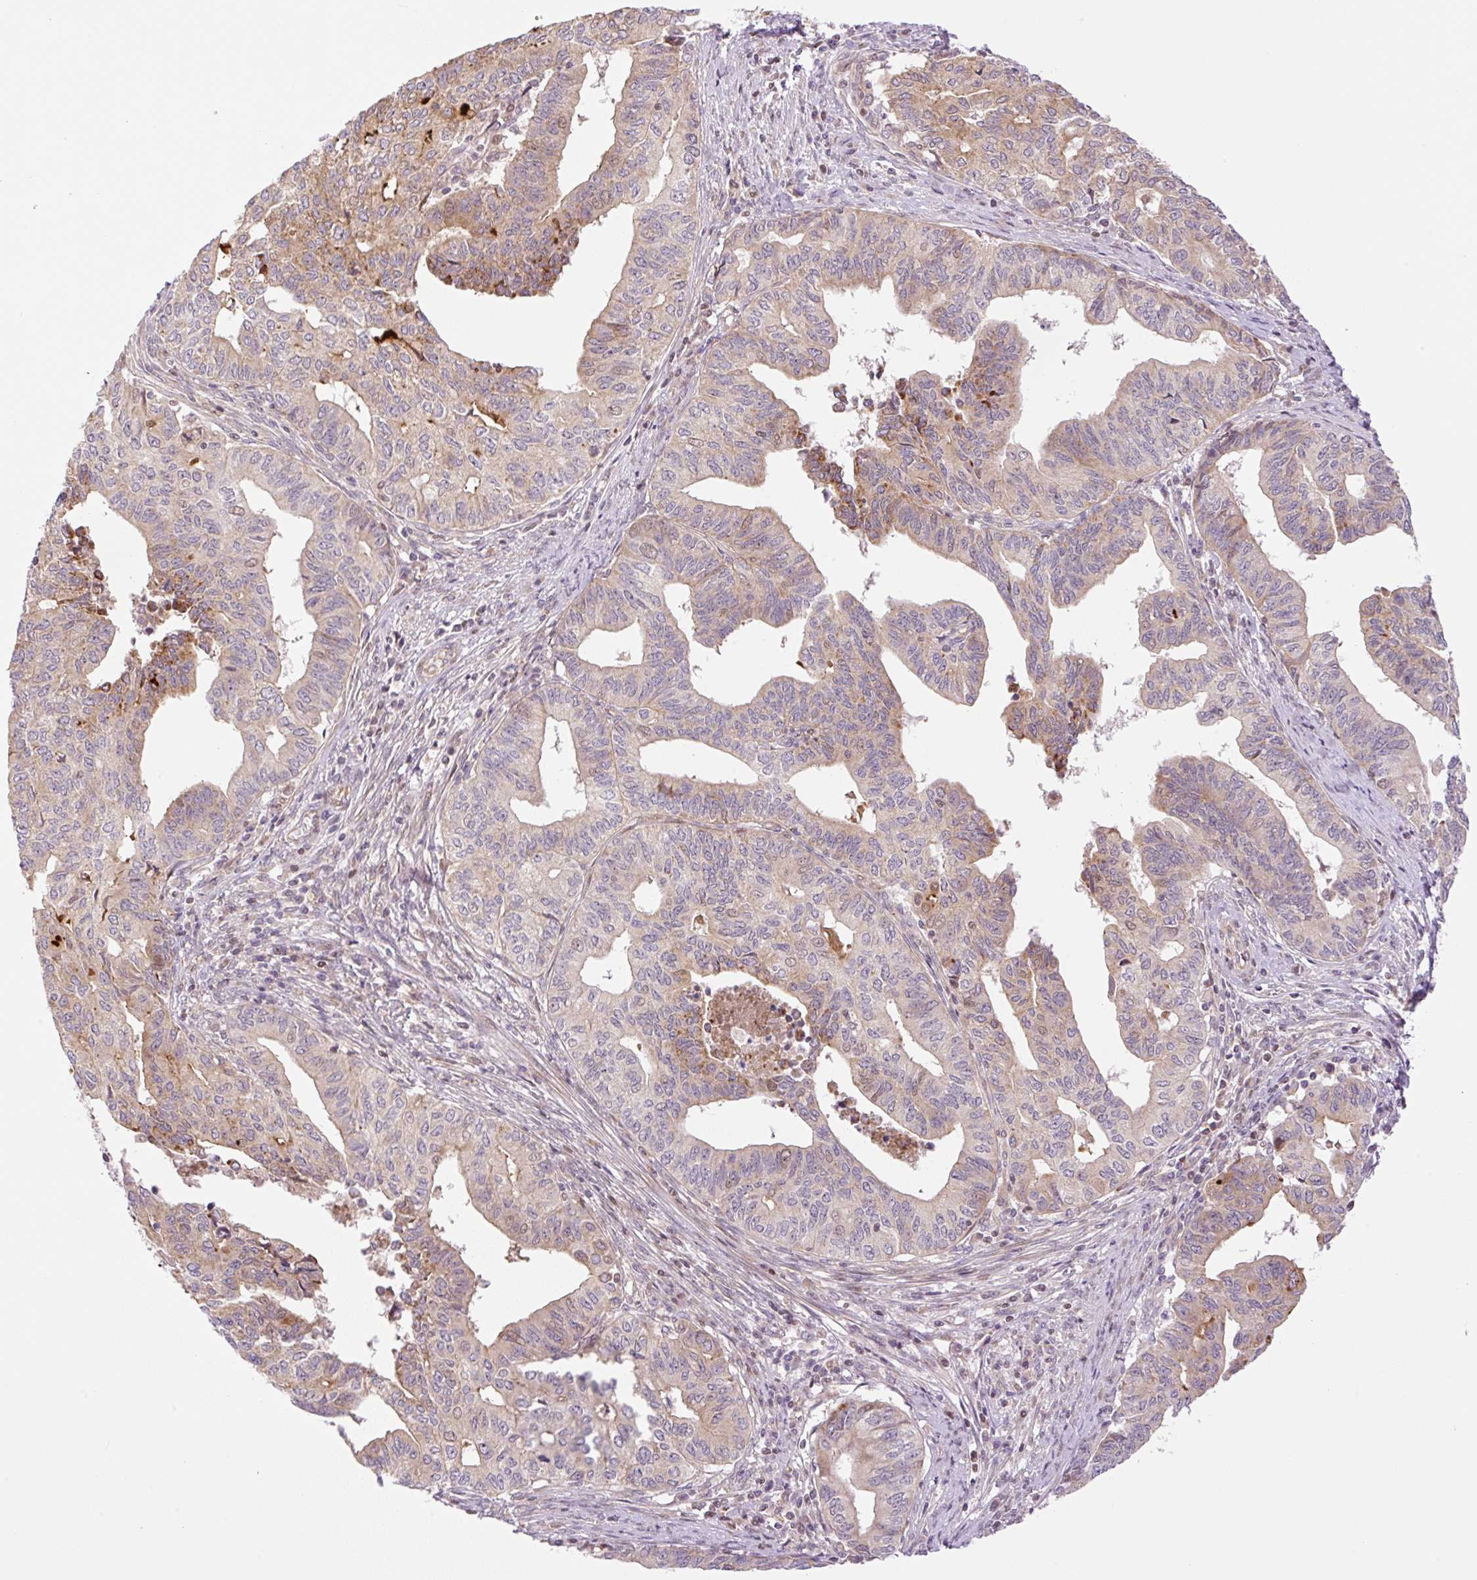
{"staining": {"intensity": "moderate", "quantity": "<25%", "location": "cytoplasmic/membranous"}, "tissue": "endometrial cancer", "cell_type": "Tumor cells", "image_type": "cancer", "snomed": [{"axis": "morphology", "description": "Adenocarcinoma, NOS"}, {"axis": "topography", "description": "Endometrium"}], "caption": "Protein expression analysis of human endometrial adenocarcinoma reveals moderate cytoplasmic/membranous expression in approximately <25% of tumor cells.", "gene": "ZNF394", "patient": {"sex": "female", "age": 65}}